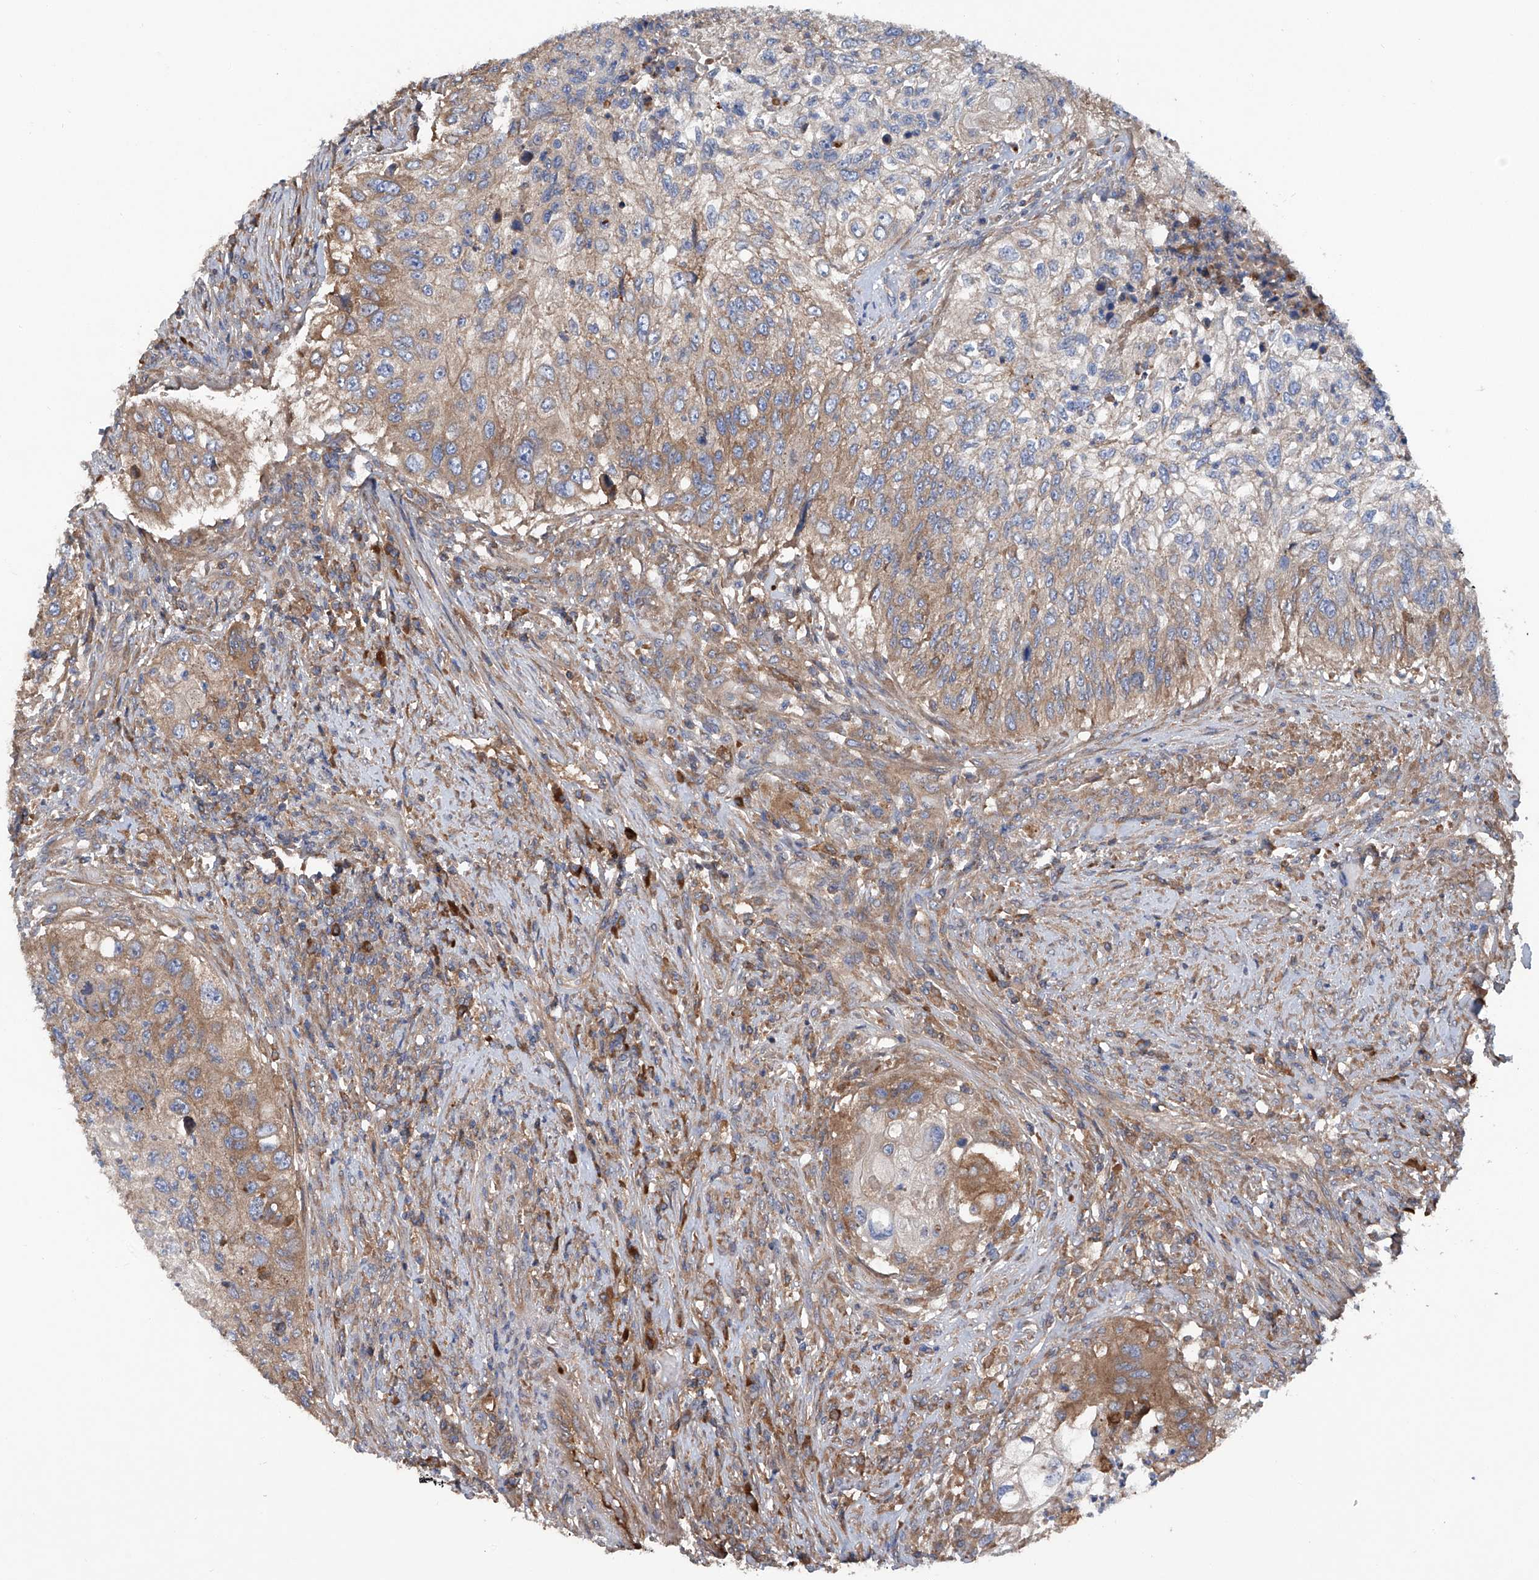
{"staining": {"intensity": "moderate", "quantity": "25%-75%", "location": "cytoplasmic/membranous"}, "tissue": "urothelial cancer", "cell_type": "Tumor cells", "image_type": "cancer", "snomed": [{"axis": "morphology", "description": "Urothelial carcinoma, High grade"}, {"axis": "topography", "description": "Urinary bladder"}], "caption": "The immunohistochemical stain shows moderate cytoplasmic/membranous positivity in tumor cells of urothelial cancer tissue. Nuclei are stained in blue.", "gene": "ASCC3", "patient": {"sex": "female", "age": 60}}